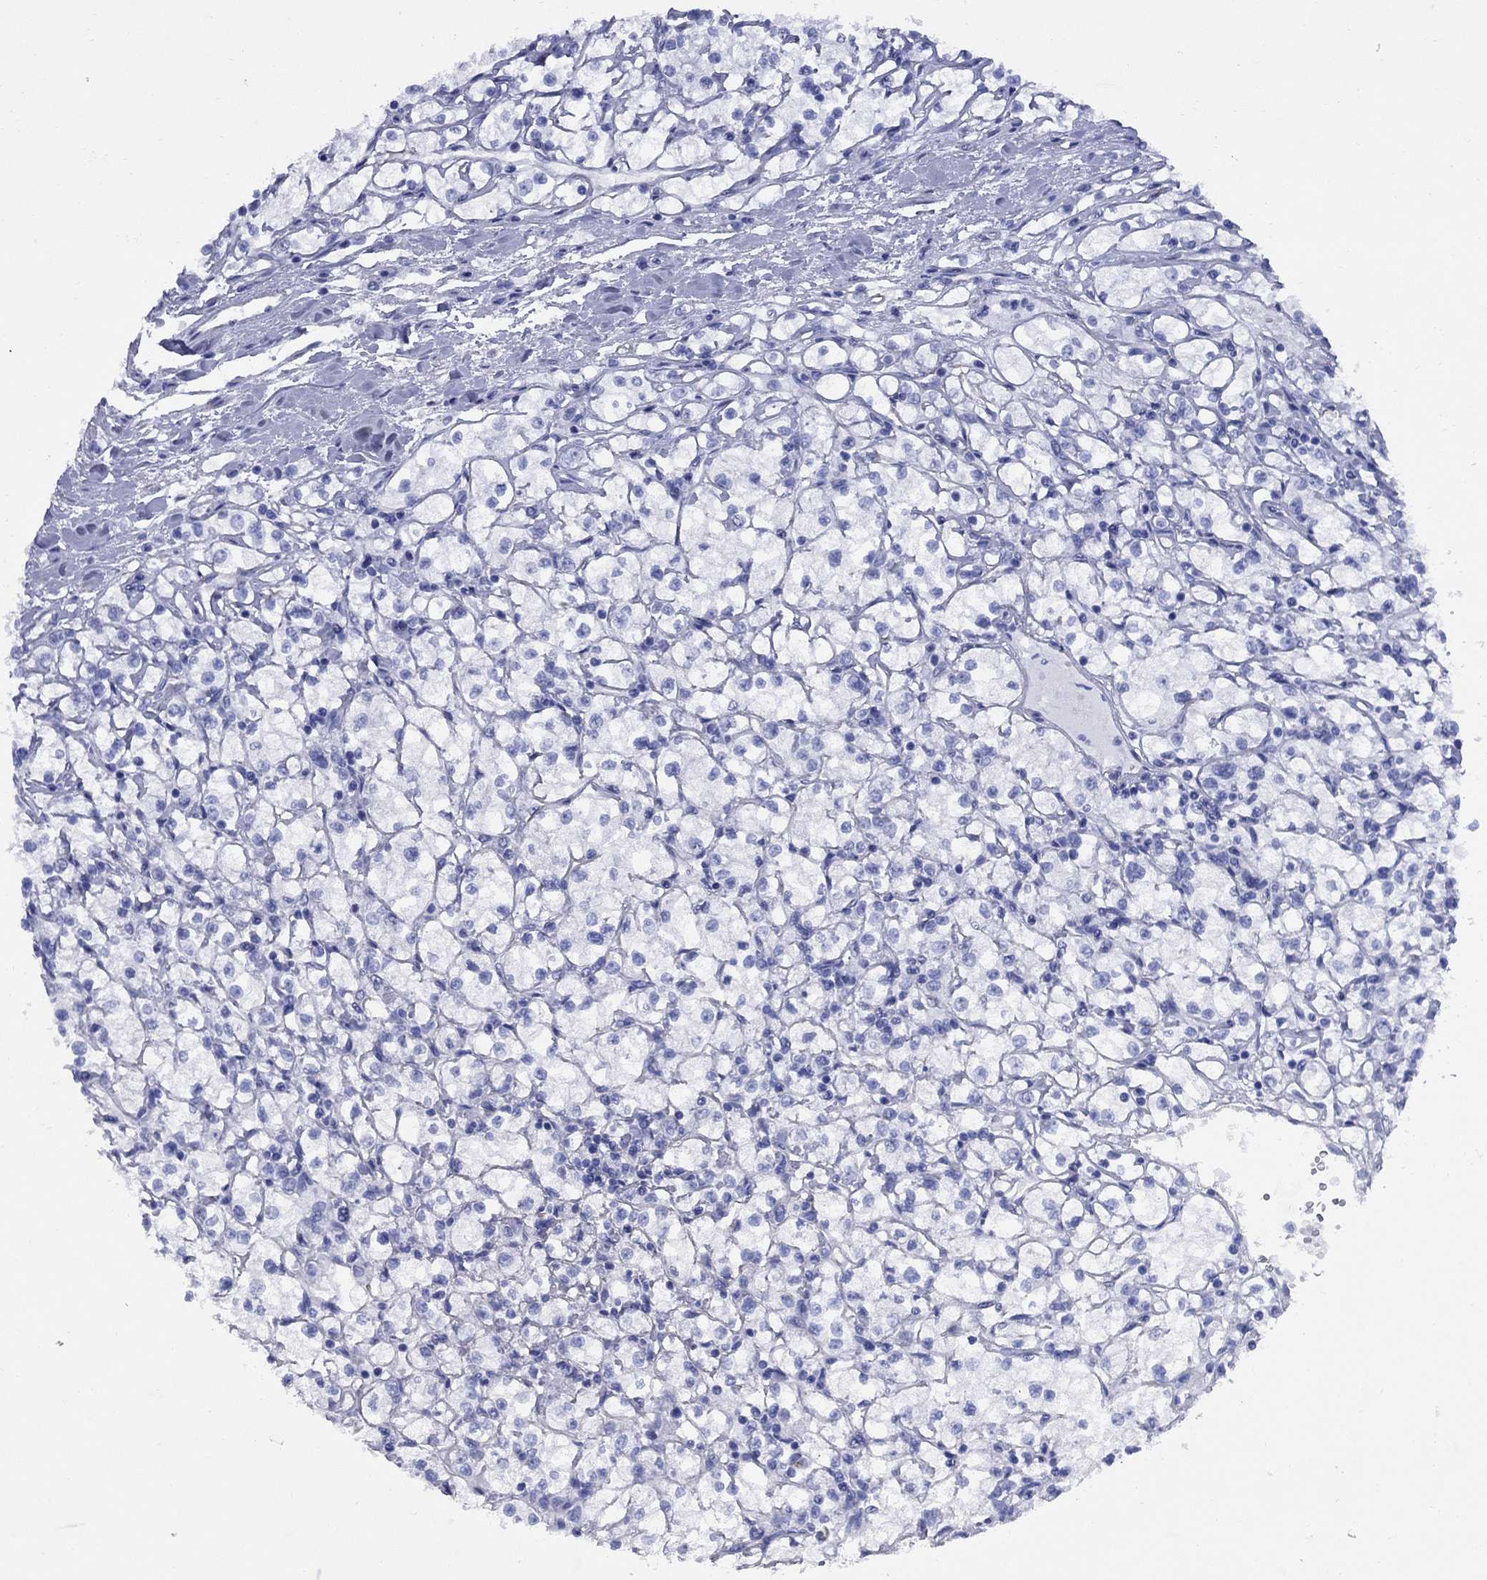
{"staining": {"intensity": "negative", "quantity": "none", "location": "none"}, "tissue": "renal cancer", "cell_type": "Tumor cells", "image_type": "cancer", "snomed": [{"axis": "morphology", "description": "Adenocarcinoma, NOS"}, {"axis": "topography", "description": "Kidney"}], "caption": "Tumor cells are negative for brown protein staining in renal cancer.", "gene": "VTN", "patient": {"sex": "male", "age": 67}}